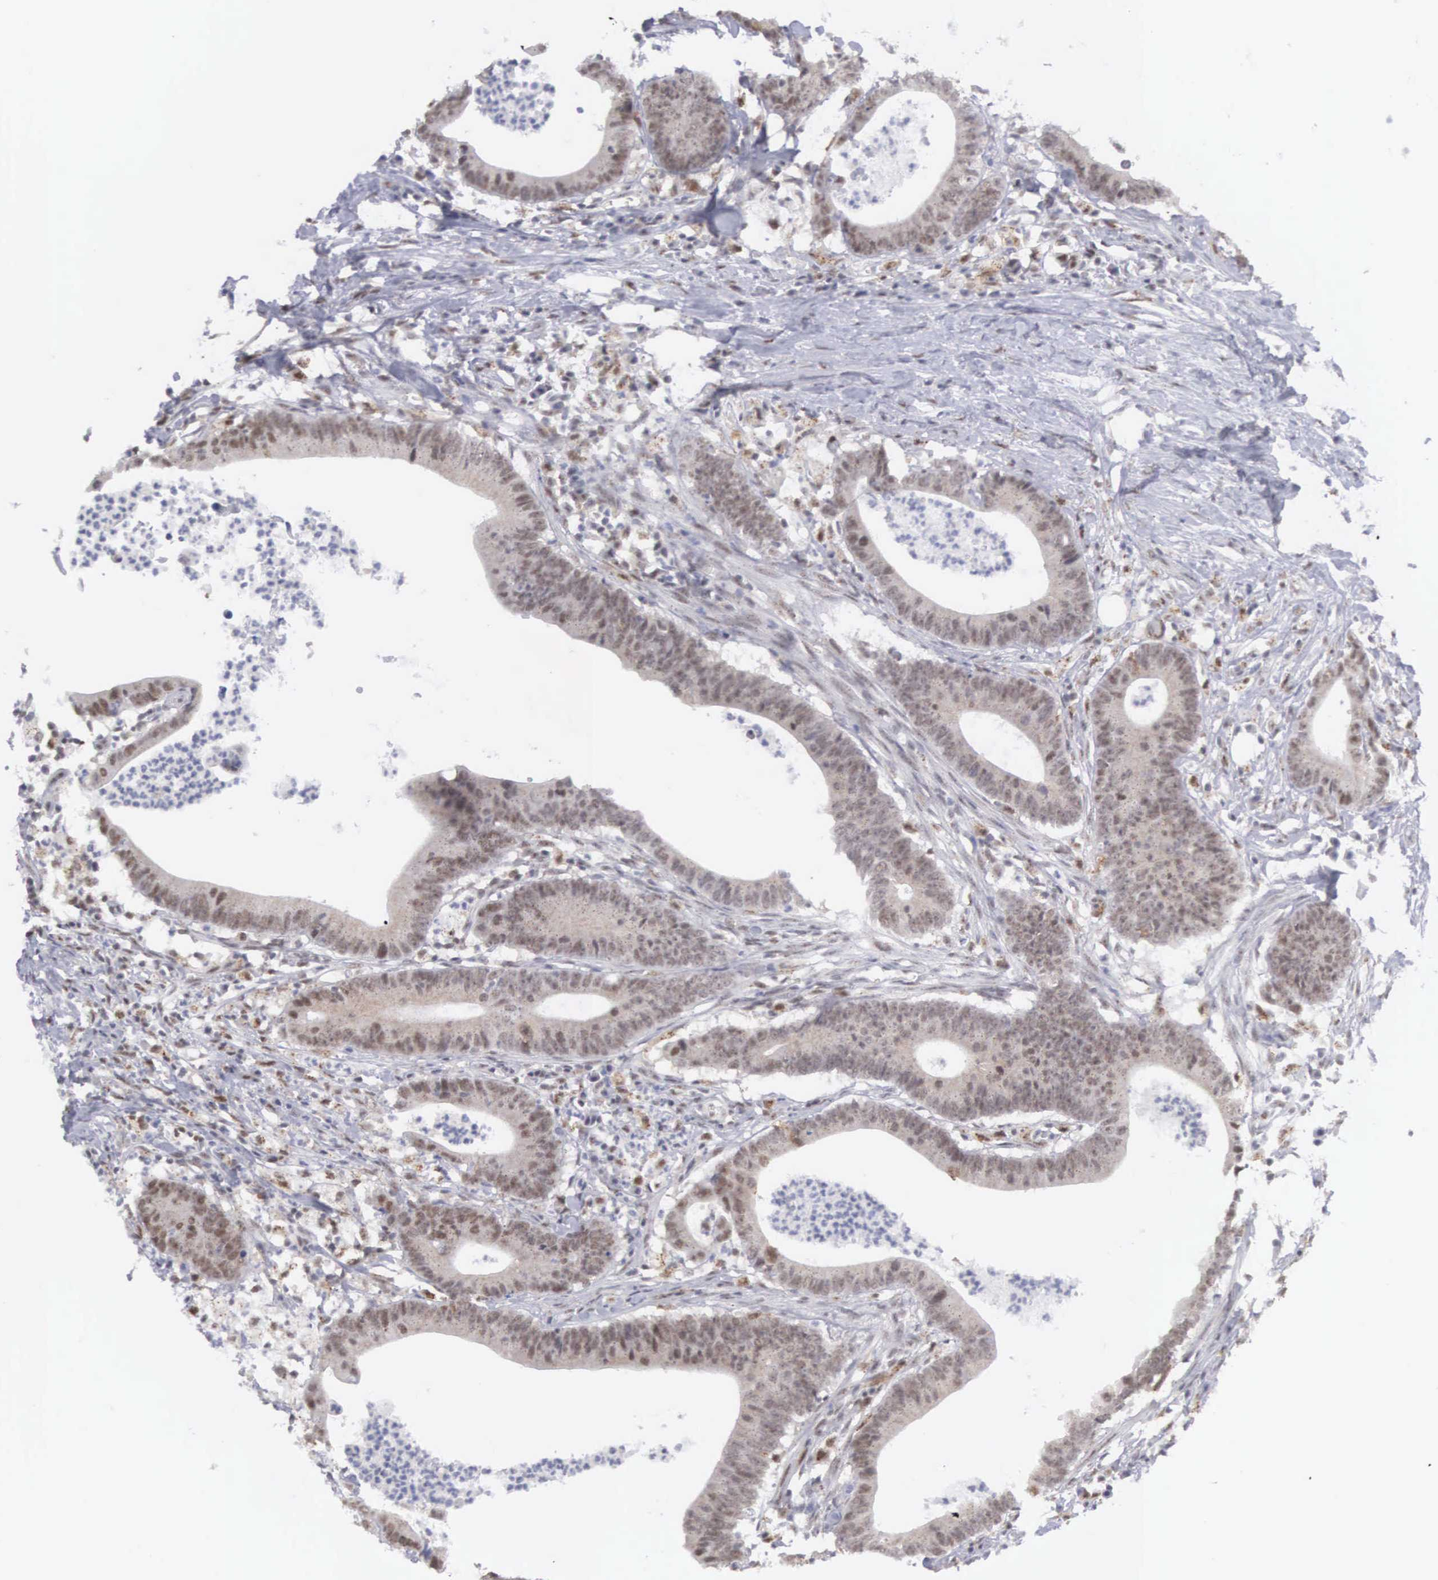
{"staining": {"intensity": "moderate", "quantity": "25%-75%", "location": "nuclear"}, "tissue": "colorectal cancer", "cell_type": "Tumor cells", "image_type": "cancer", "snomed": [{"axis": "morphology", "description": "Adenocarcinoma, NOS"}, {"axis": "topography", "description": "Colon"}], "caption": "IHC (DAB (3,3'-diaminobenzidine)) staining of human colorectal cancer exhibits moderate nuclear protein positivity in approximately 25%-75% of tumor cells. (IHC, brightfield microscopy, high magnification).", "gene": "MNAT1", "patient": {"sex": "male", "age": 55}}